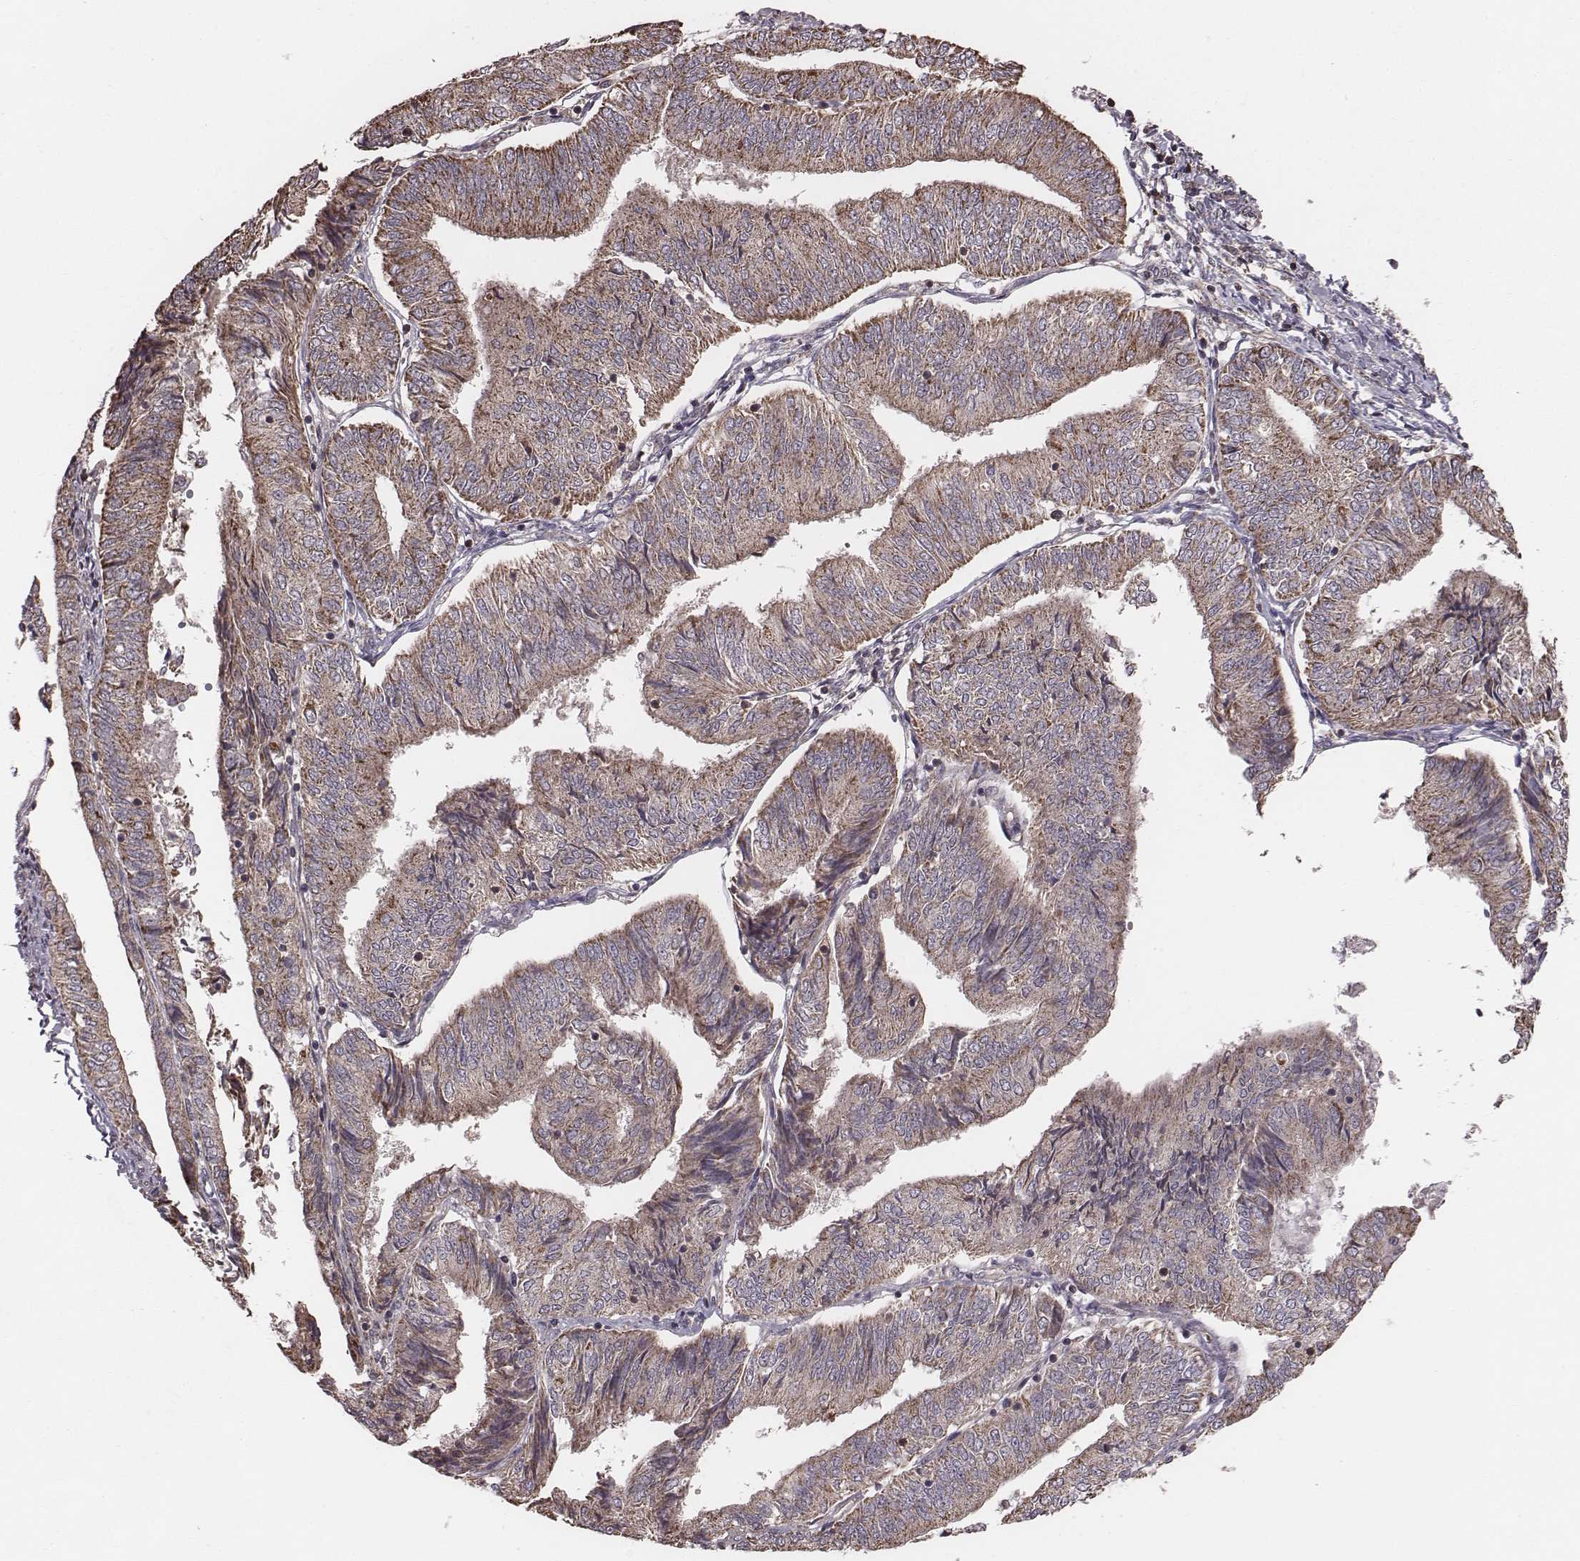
{"staining": {"intensity": "moderate", "quantity": ">75%", "location": "cytoplasmic/membranous"}, "tissue": "endometrial cancer", "cell_type": "Tumor cells", "image_type": "cancer", "snomed": [{"axis": "morphology", "description": "Adenocarcinoma, NOS"}, {"axis": "topography", "description": "Endometrium"}], "caption": "IHC (DAB) staining of human endometrial adenocarcinoma demonstrates moderate cytoplasmic/membranous protein staining in approximately >75% of tumor cells. (Brightfield microscopy of DAB IHC at high magnification).", "gene": "PDCD2L", "patient": {"sex": "female", "age": 58}}